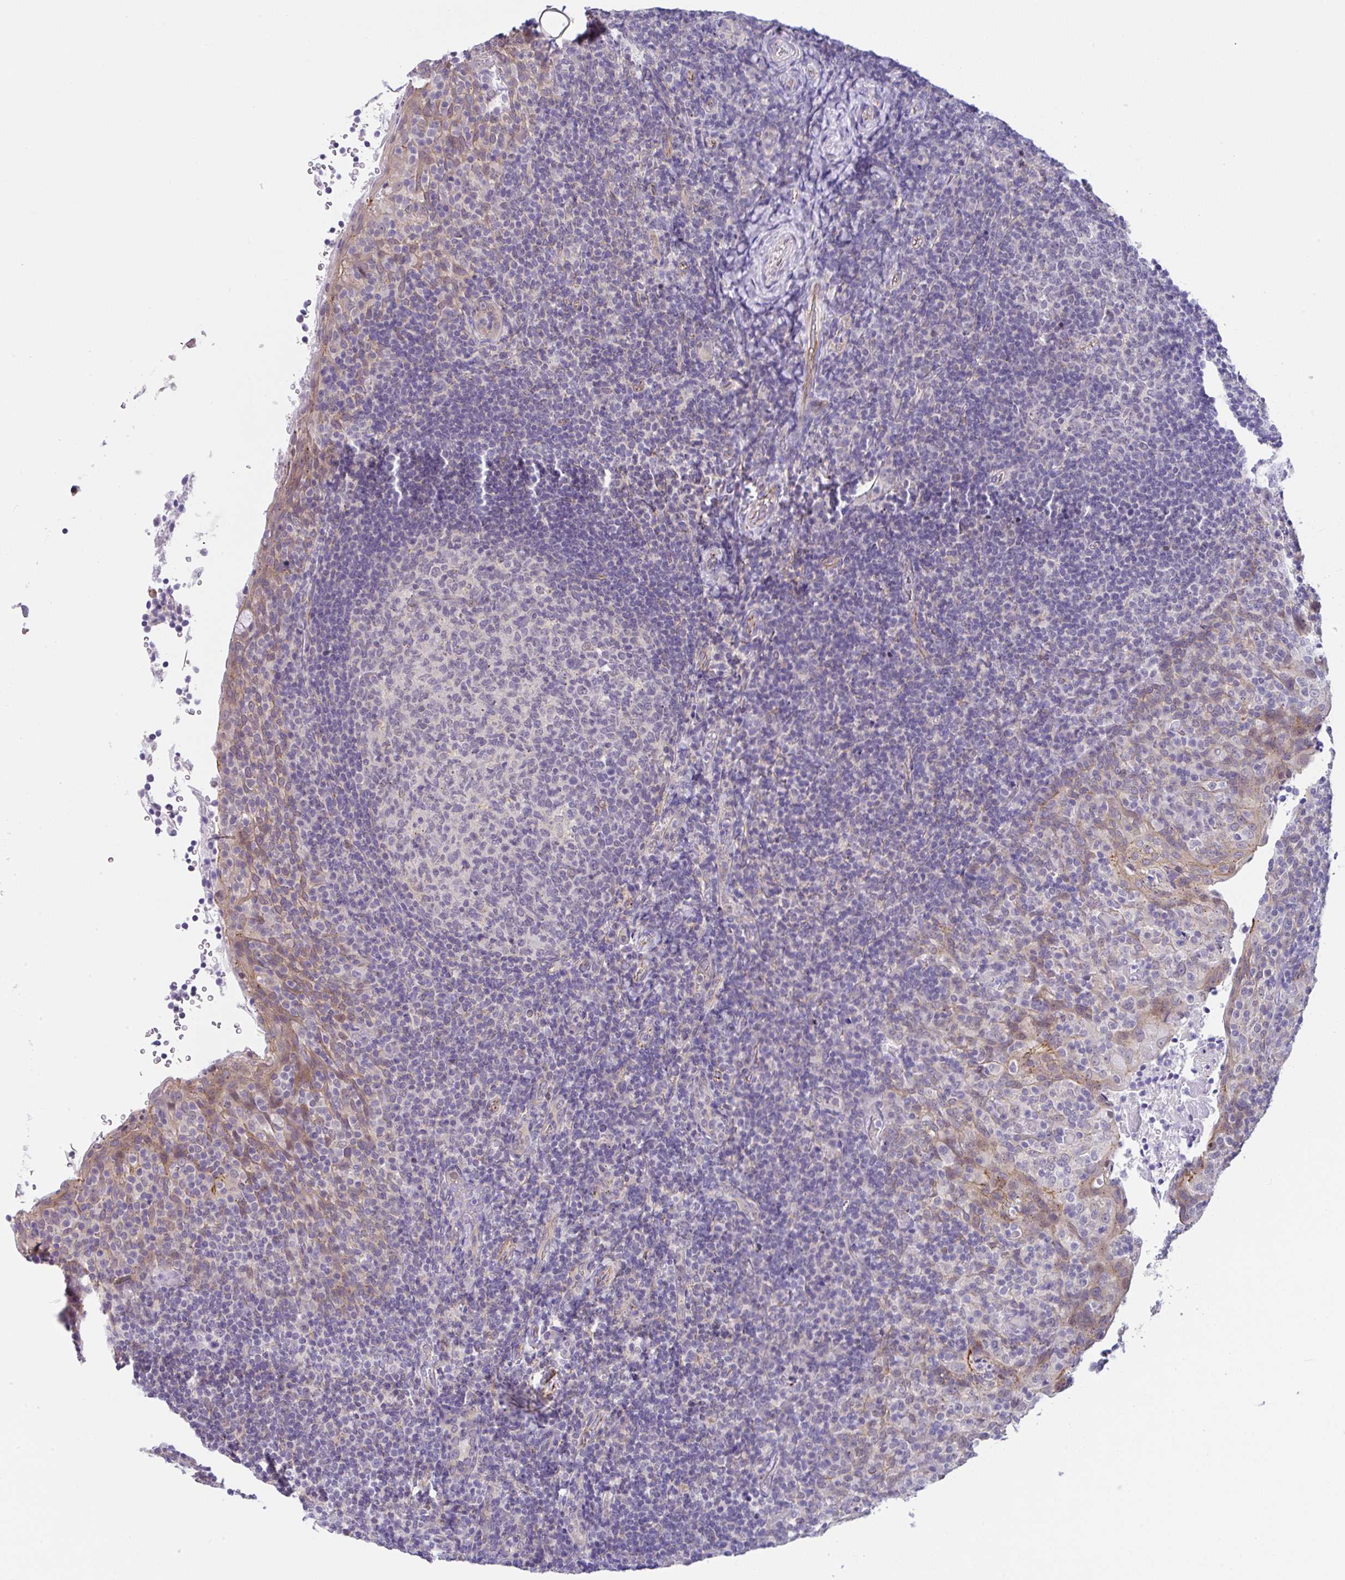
{"staining": {"intensity": "negative", "quantity": "none", "location": "none"}, "tissue": "tonsil", "cell_type": "Germinal center cells", "image_type": "normal", "snomed": [{"axis": "morphology", "description": "Normal tissue, NOS"}, {"axis": "topography", "description": "Tonsil"}], "caption": "The photomicrograph exhibits no significant staining in germinal center cells of tonsil.", "gene": "CGNL1", "patient": {"sex": "female", "age": 10}}